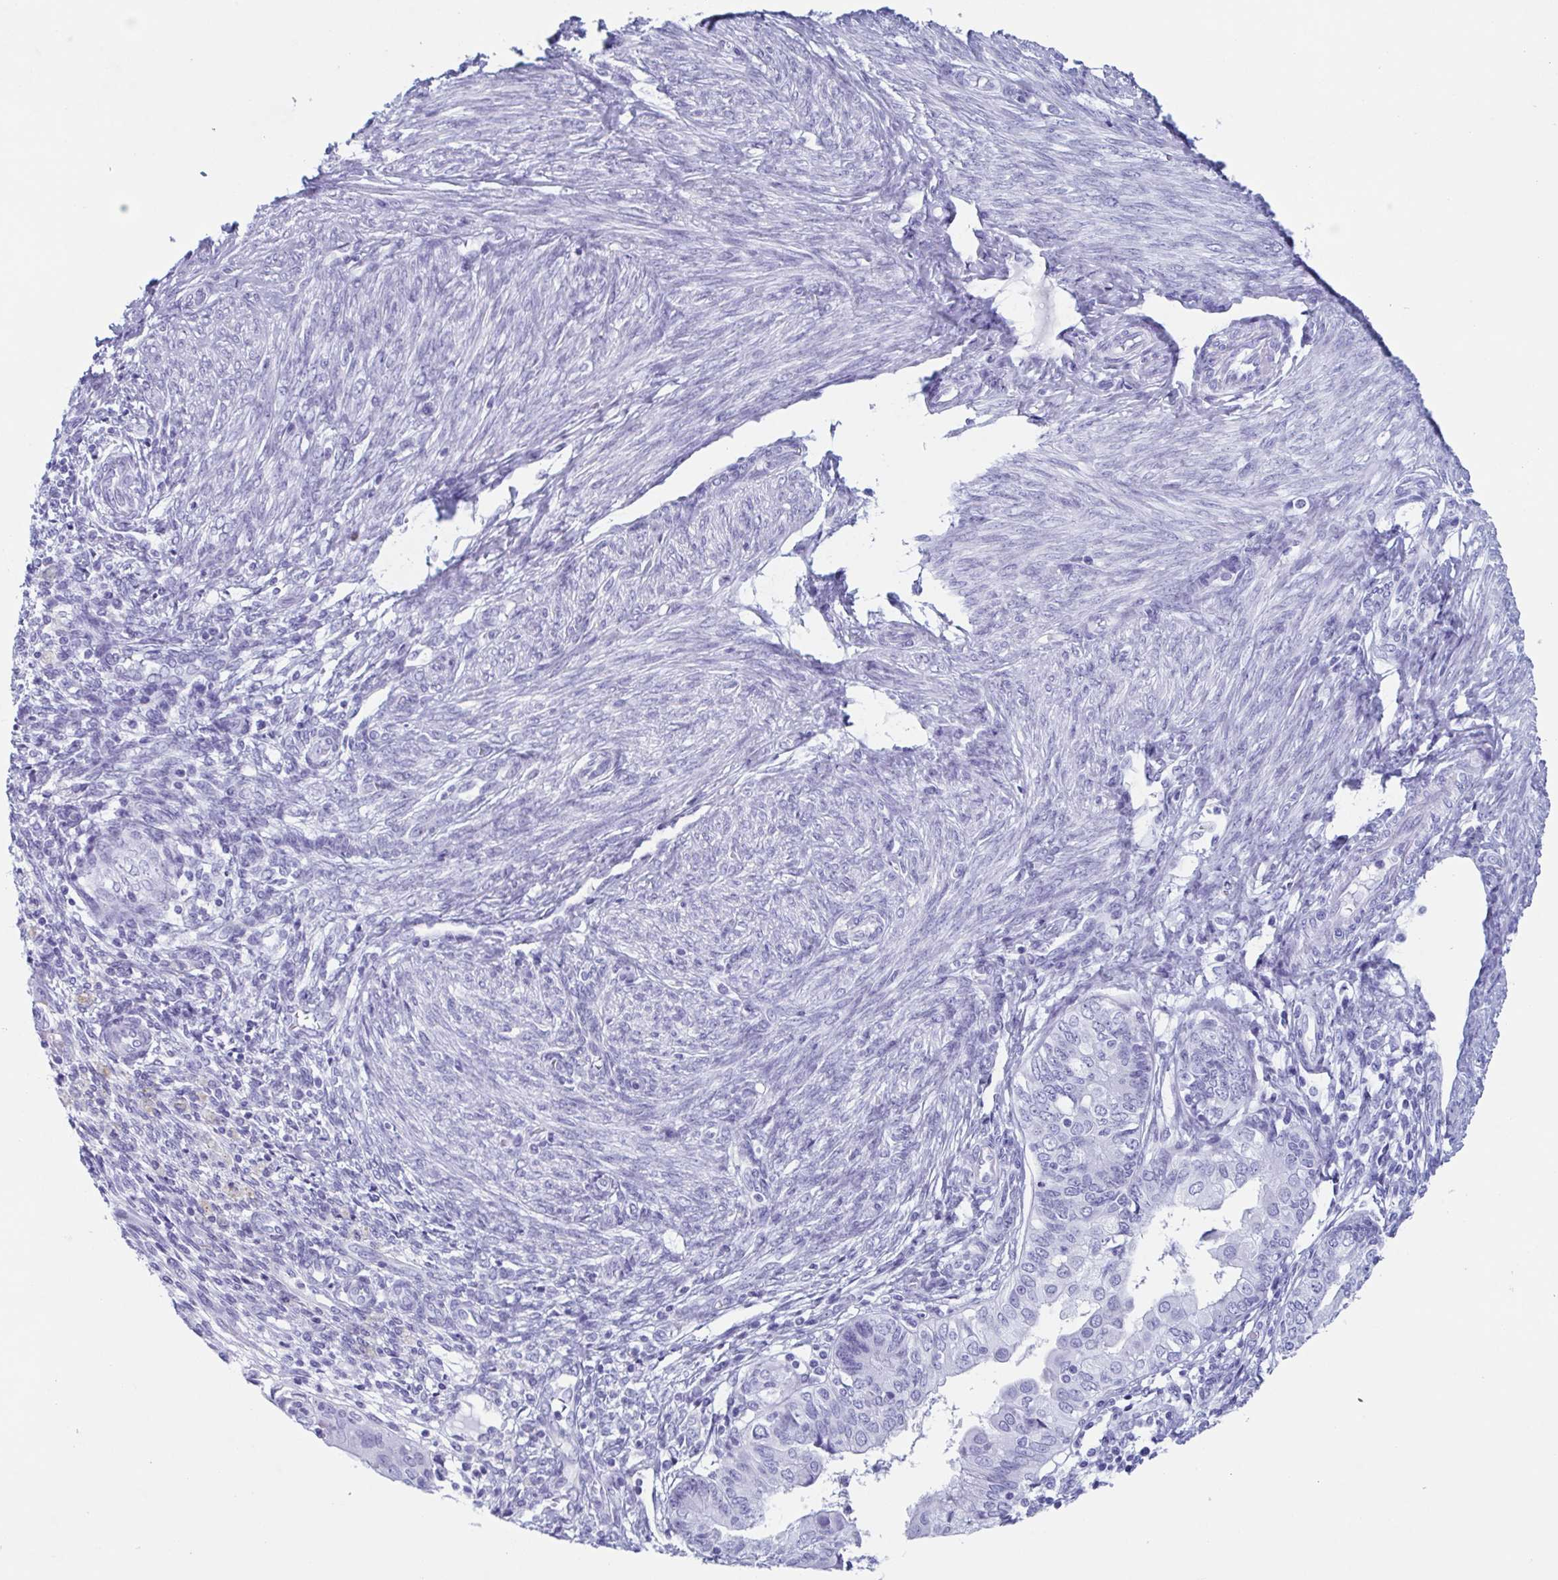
{"staining": {"intensity": "negative", "quantity": "none", "location": "none"}, "tissue": "endometrial cancer", "cell_type": "Tumor cells", "image_type": "cancer", "snomed": [{"axis": "morphology", "description": "Adenocarcinoma, NOS"}, {"axis": "topography", "description": "Endometrium"}], "caption": "IHC of adenocarcinoma (endometrial) demonstrates no staining in tumor cells.", "gene": "LYRM2", "patient": {"sex": "female", "age": 68}}